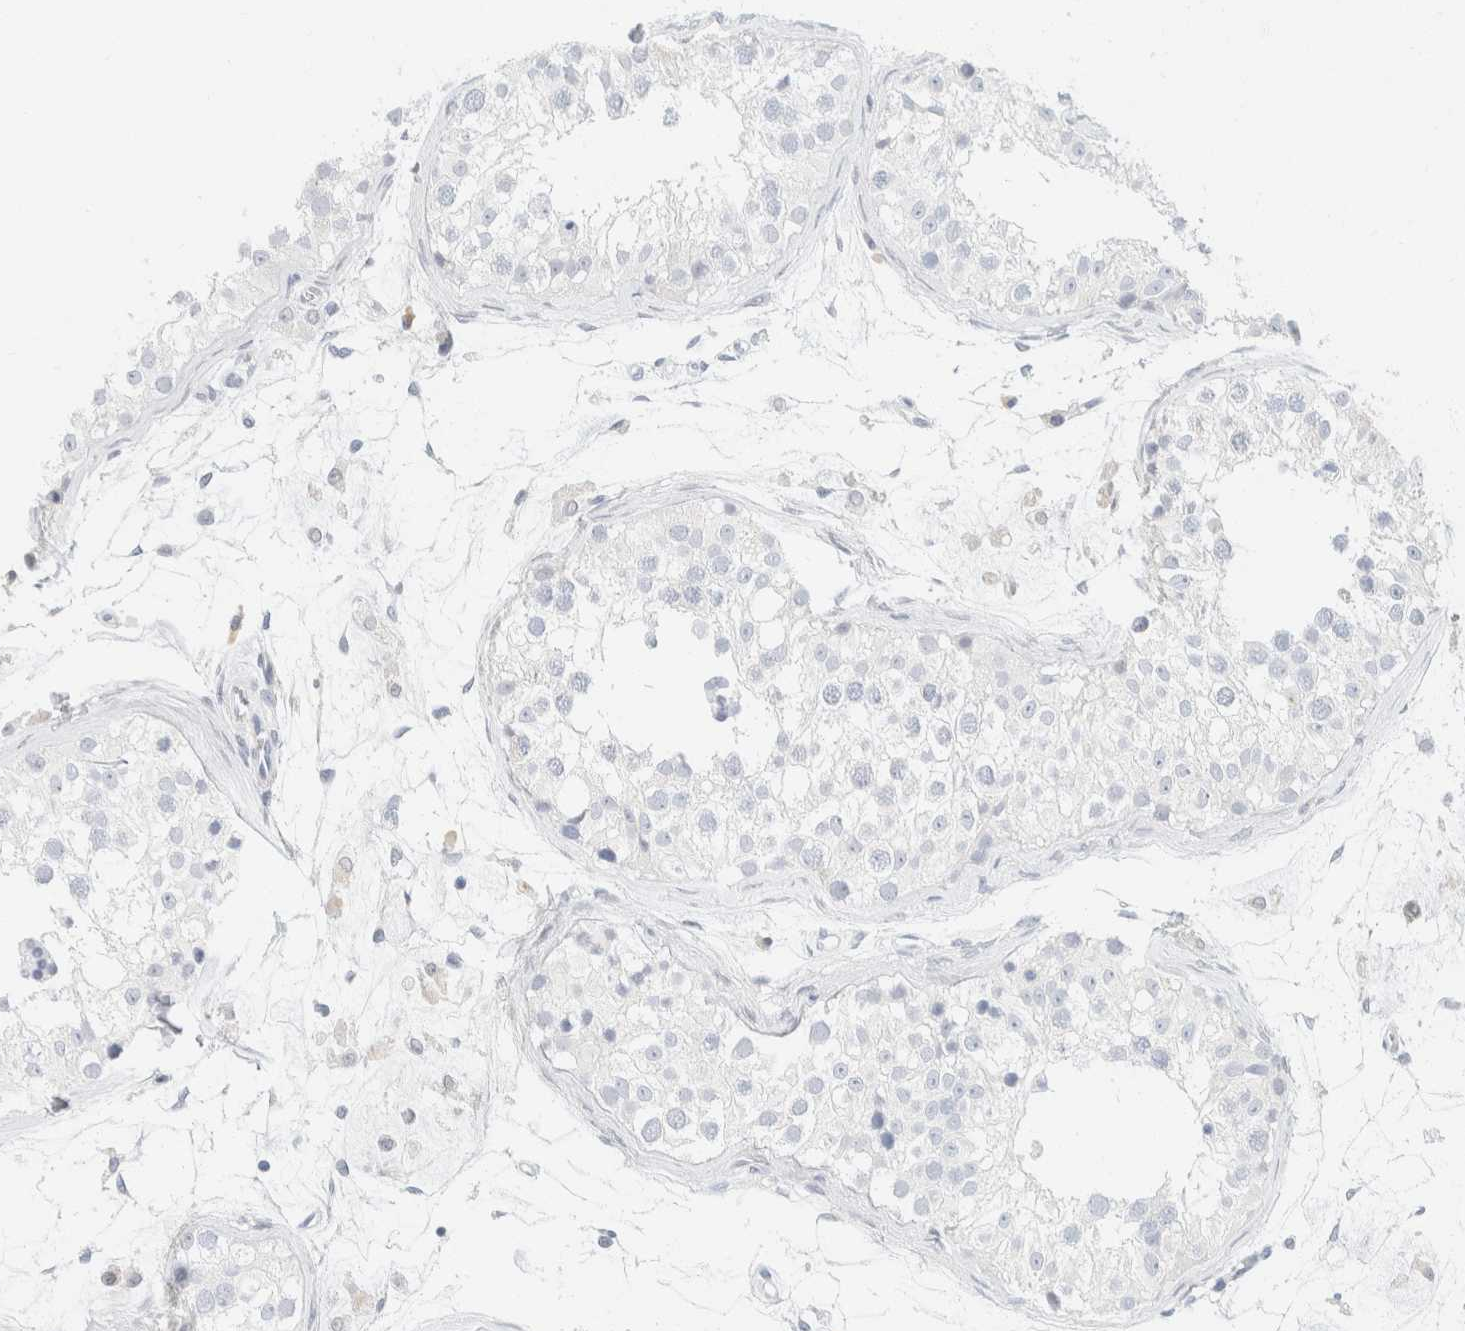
{"staining": {"intensity": "negative", "quantity": "none", "location": "none"}, "tissue": "testis", "cell_type": "Cells in seminiferous ducts", "image_type": "normal", "snomed": [{"axis": "morphology", "description": "Normal tissue, NOS"}, {"axis": "morphology", "description": "Adenocarcinoma, metastatic, NOS"}, {"axis": "topography", "description": "Testis"}], "caption": "Cells in seminiferous ducts are negative for brown protein staining in unremarkable testis. Brightfield microscopy of immunohistochemistry (IHC) stained with DAB (3,3'-diaminobenzidine) (brown) and hematoxylin (blue), captured at high magnification.", "gene": "KRT20", "patient": {"sex": "male", "age": 26}}